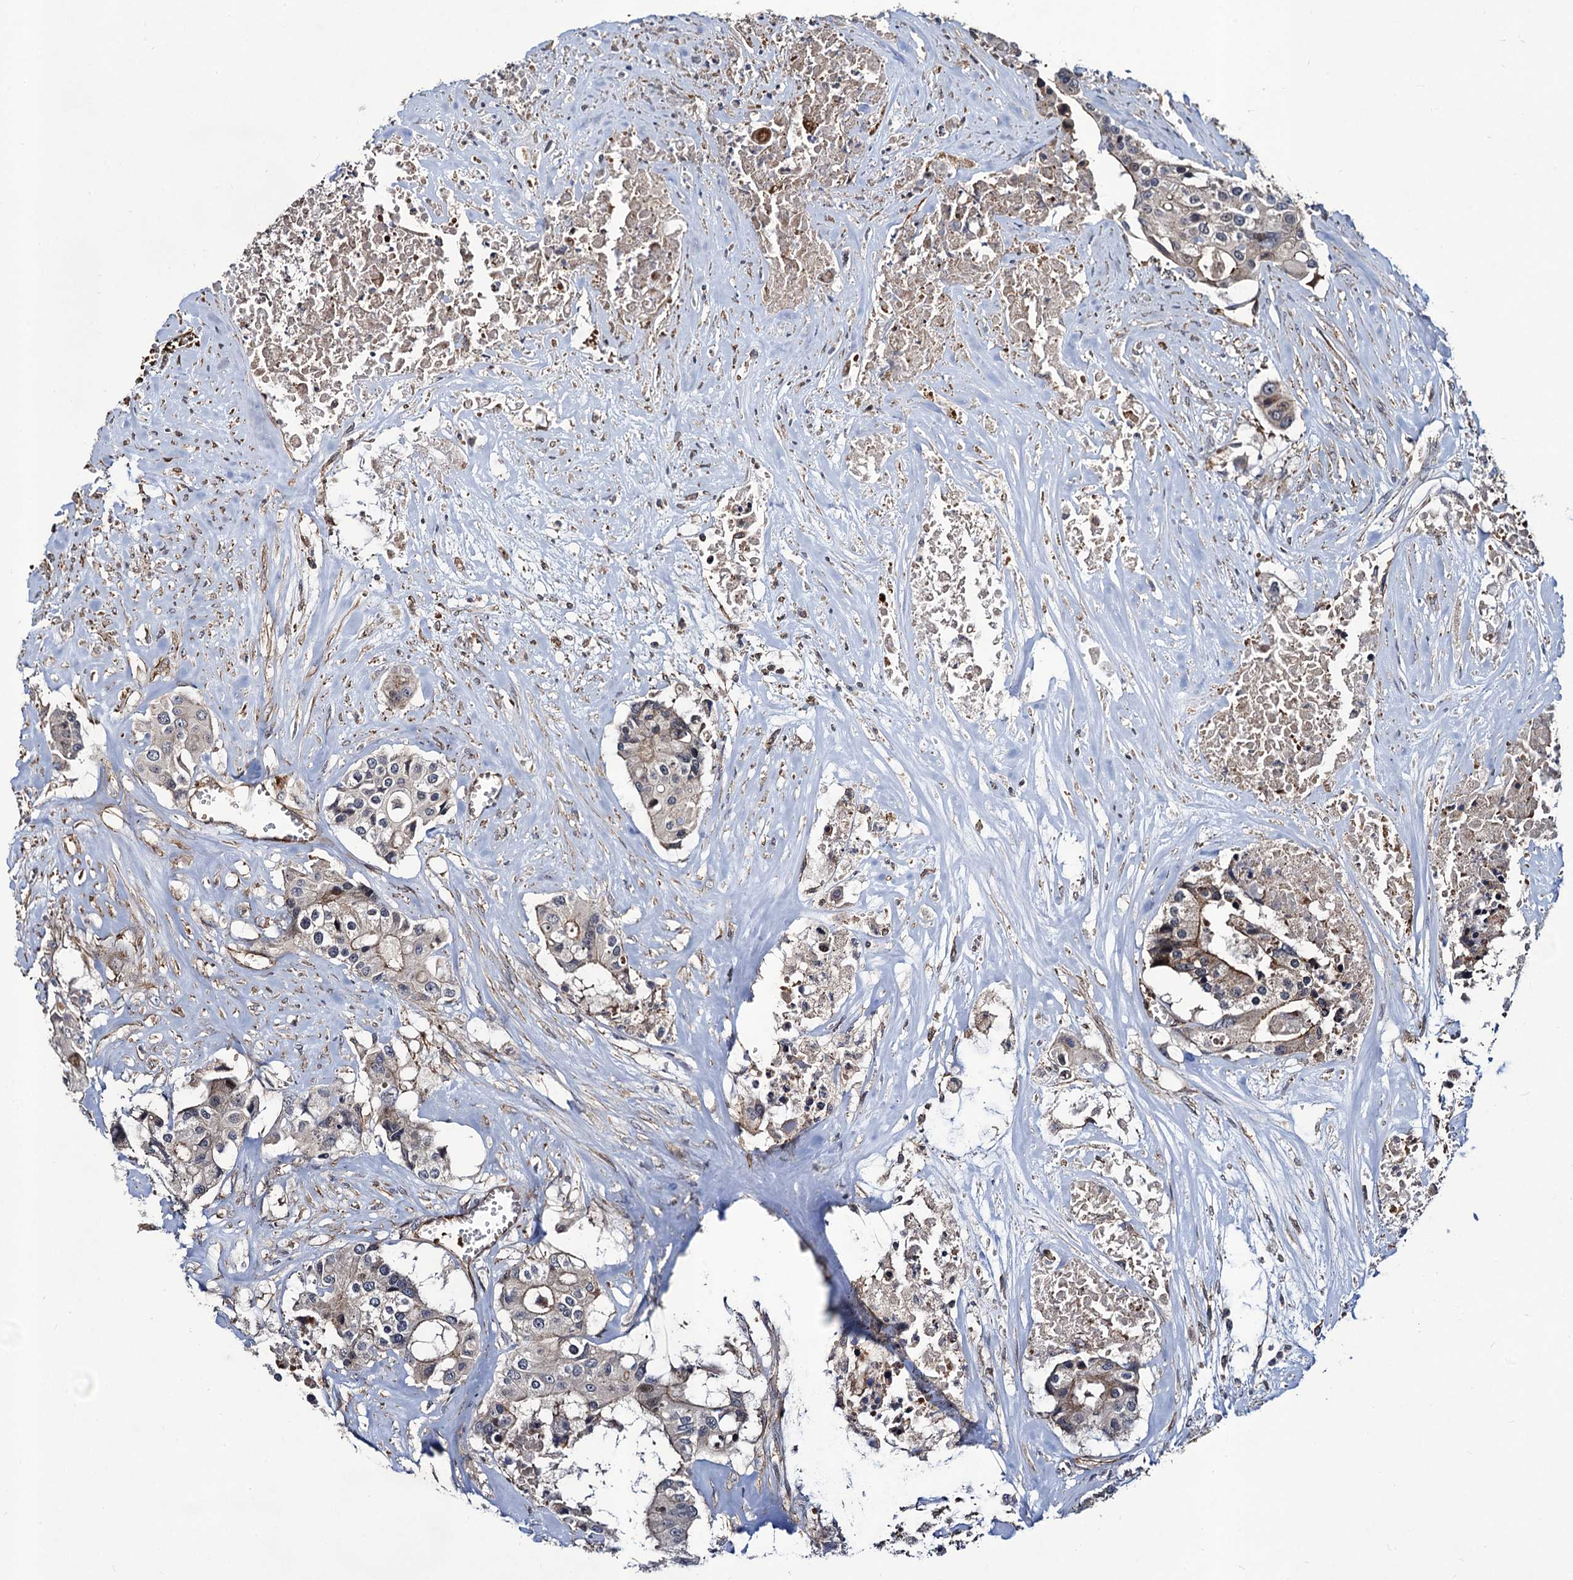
{"staining": {"intensity": "moderate", "quantity": "<25%", "location": "cytoplasmic/membranous"}, "tissue": "colorectal cancer", "cell_type": "Tumor cells", "image_type": "cancer", "snomed": [{"axis": "morphology", "description": "Adenocarcinoma, NOS"}, {"axis": "topography", "description": "Colon"}], "caption": "Protein analysis of adenocarcinoma (colorectal) tissue exhibits moderate cytoplasmic/membranous expression in about <25% of tumor cells. The staining was performed using DAB to visualize the protein expression in brown, while the nuclei were stained in blue with hematoxylin (Magnification: 20x).", "gene": "KXD1", "patient": {"sex": "male", "age": 77}}